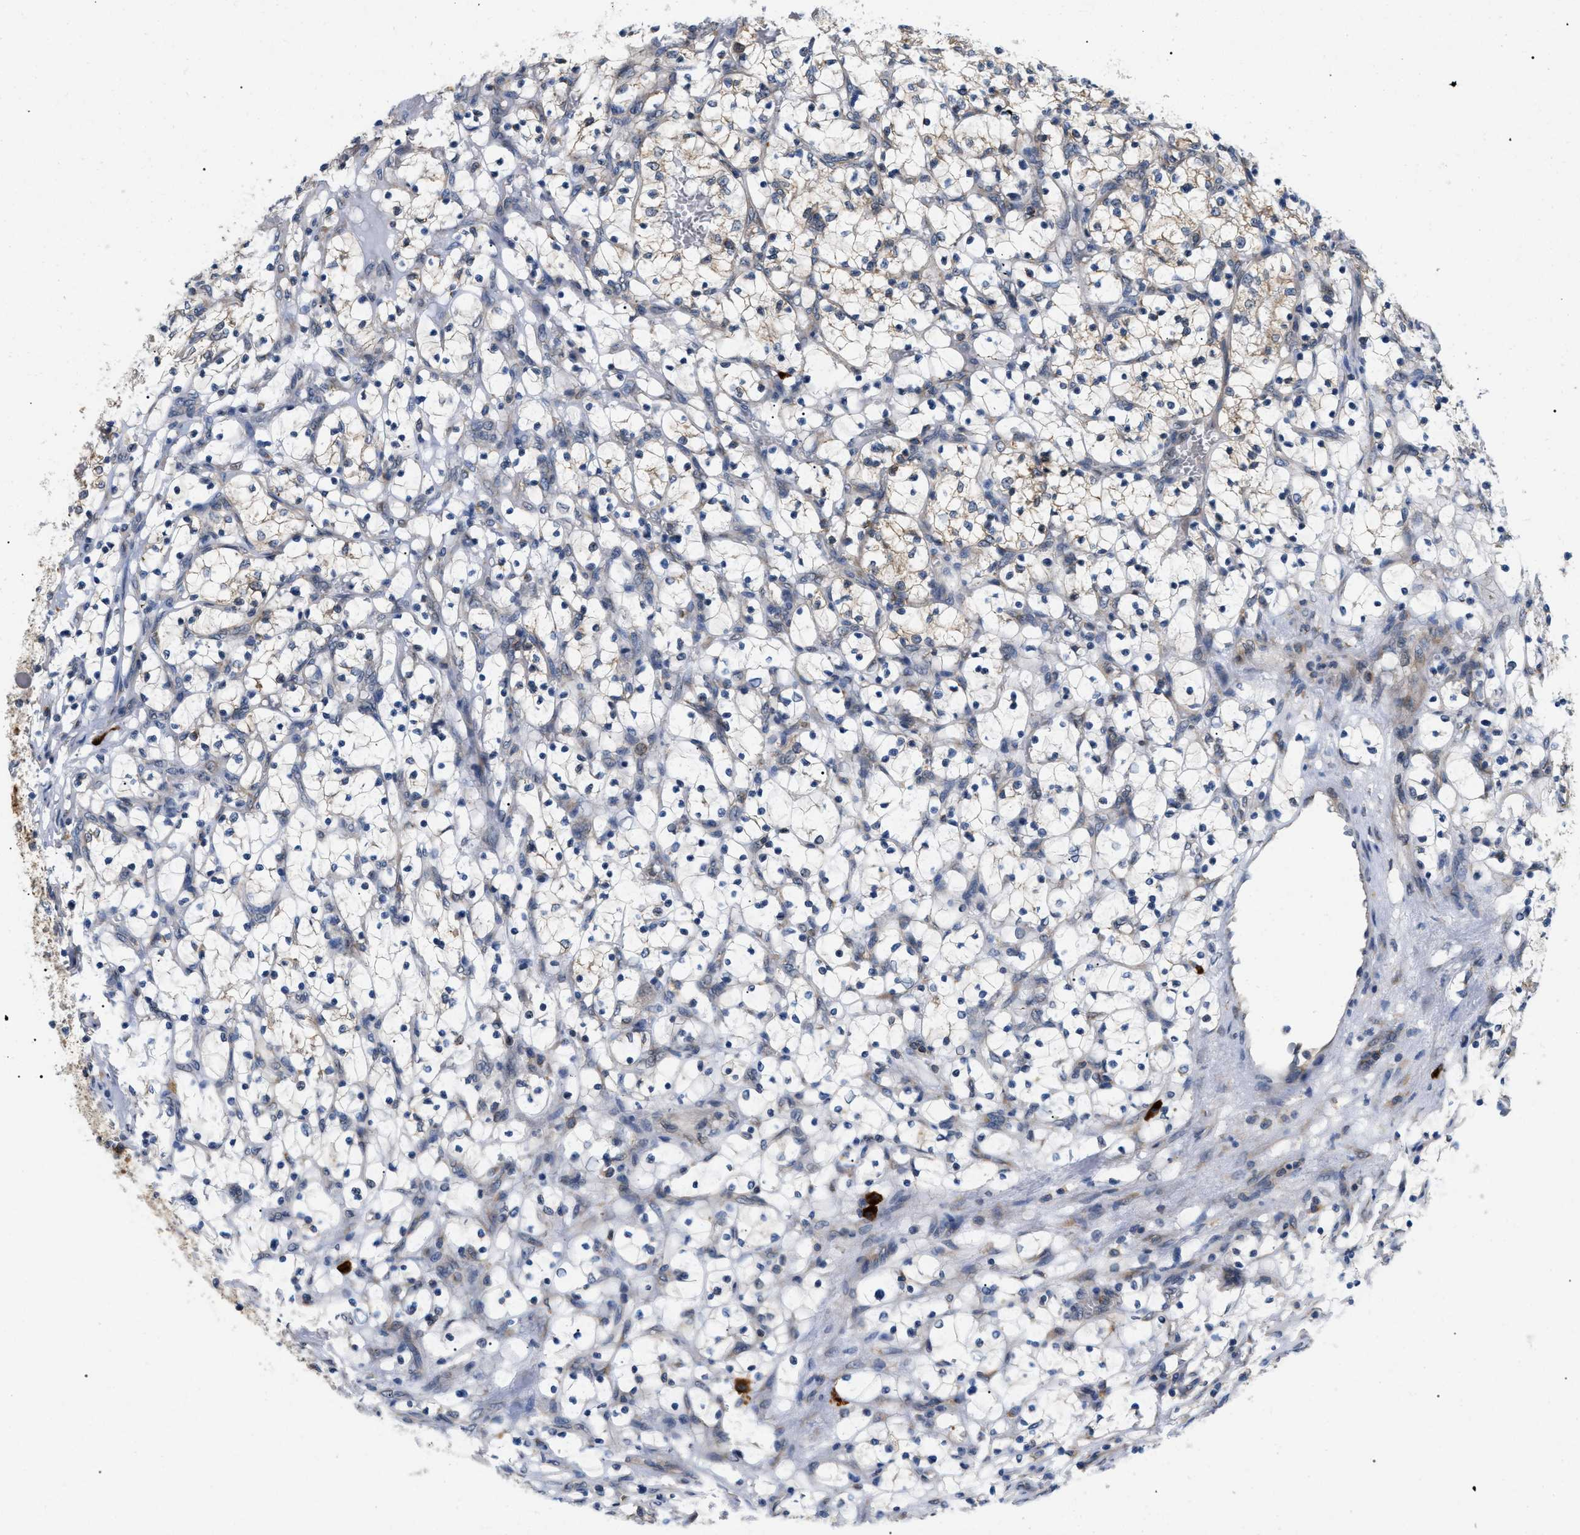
{"staining": {"intensity": "weak", "quantity": "<25%", "location": "cytoplasmic/membranous"}, "tissue": "renal cancer", "cell_type": "Tumor cells", "image_type": "cancer", "snomed": [{"axis": "morphology", "description": "Adenocarcinoma, NOS"}, {"axis": "topography", "description": "Kidney"}], "caption": "A high-resolution histopathology image shows IHC staining of adenocarcinoma (renal), which exhibits no significant staining in tumor cells.", "gene": "DERL1", "patient": {"sex": "female", "age": 69}}